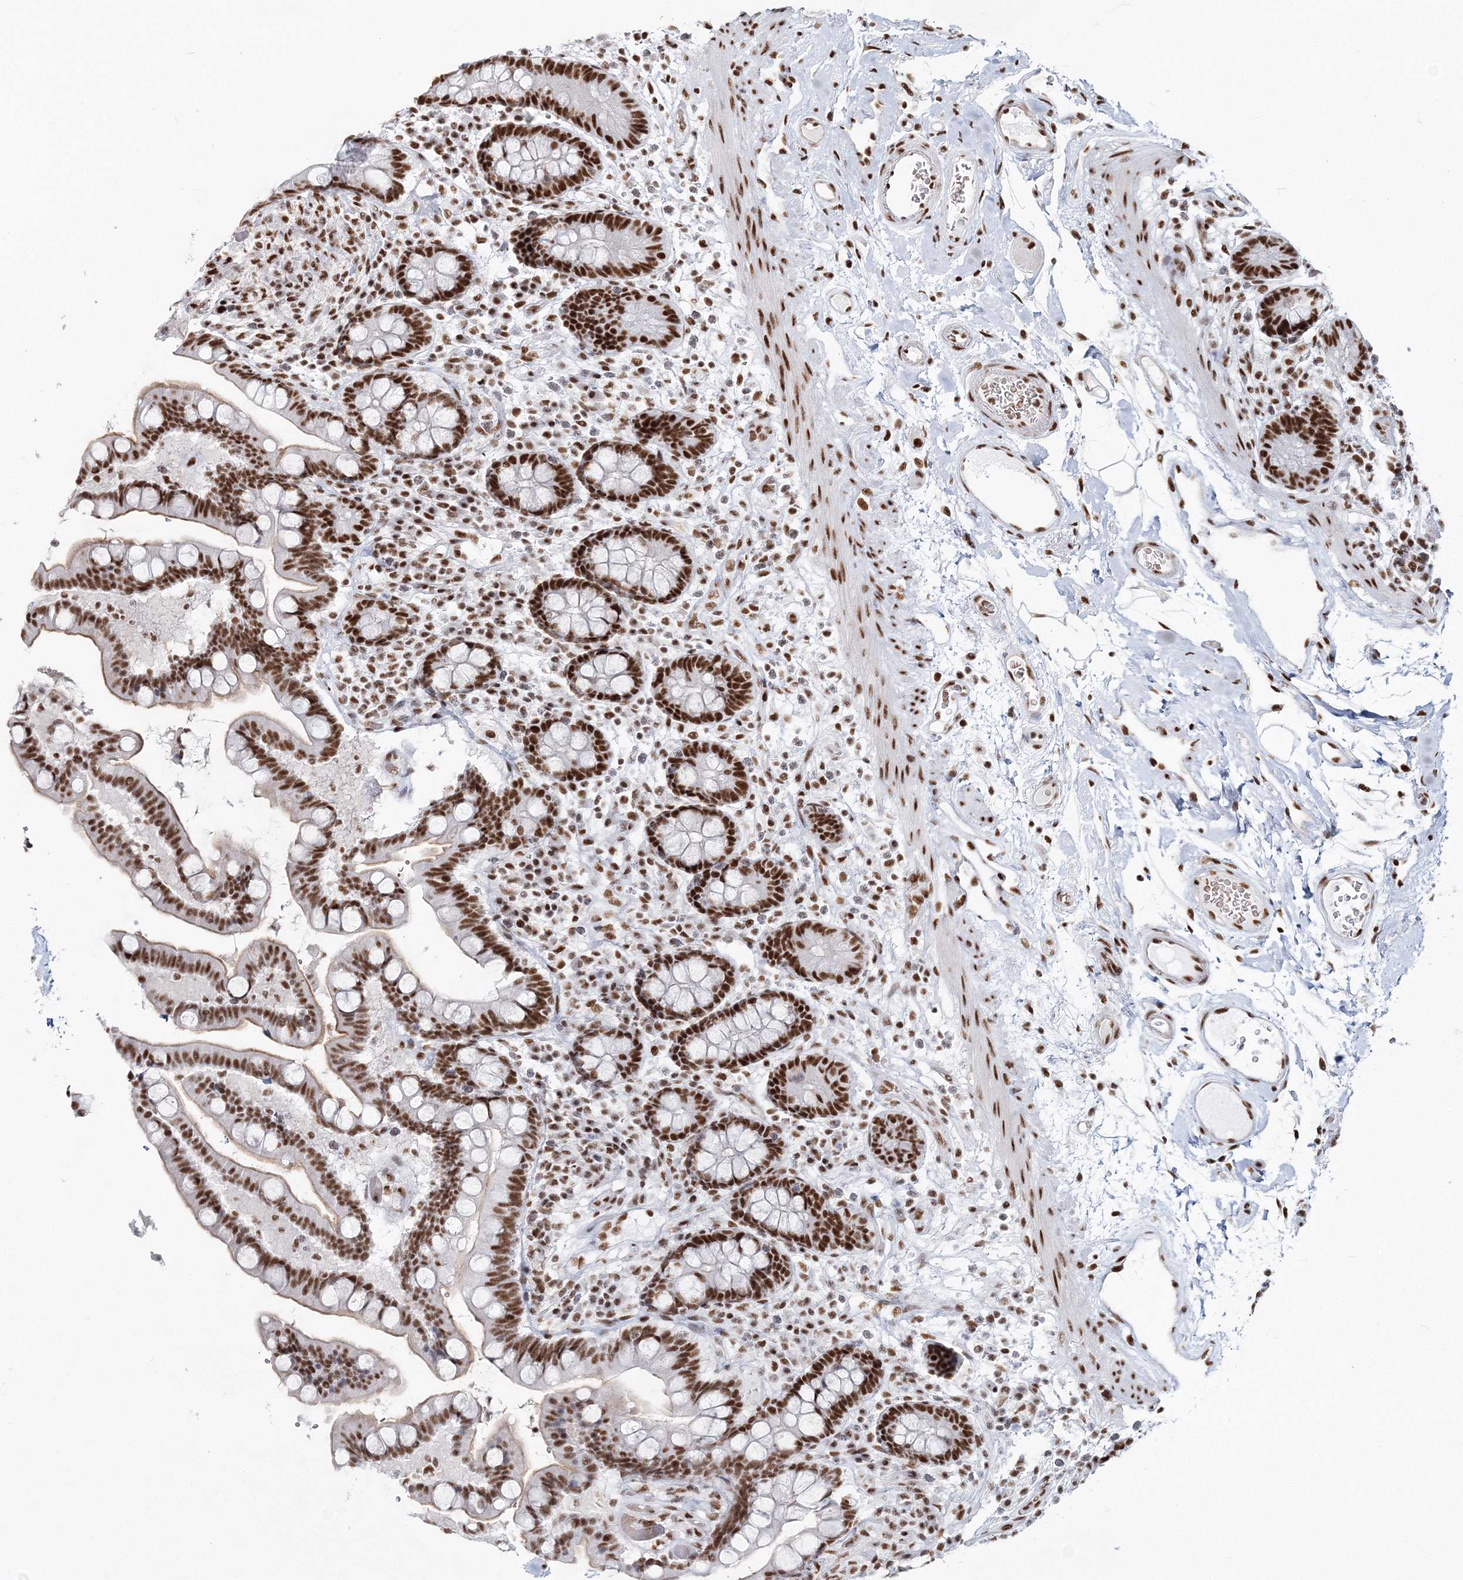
{"staining": {"intensity": "strong", "quantity": ">75%", "location": "nuclear"}, "tissue": "colon", "cell_type": "Endothelial cells", "image_type": "normal", "snomed": [{"axis": "morphology", "description": "Normal tissue, NOS"}, {"axis": "topography", "description": "Colon"}], "caption": "Strong nuclear protein staining is appreciated in about >75% of endothelial cells in colon. (Brightfield microscopy of DAB IHC at high magnification).", "gene": "ENSG00000290315", "patient": {"sex": "male", "age": 73}}